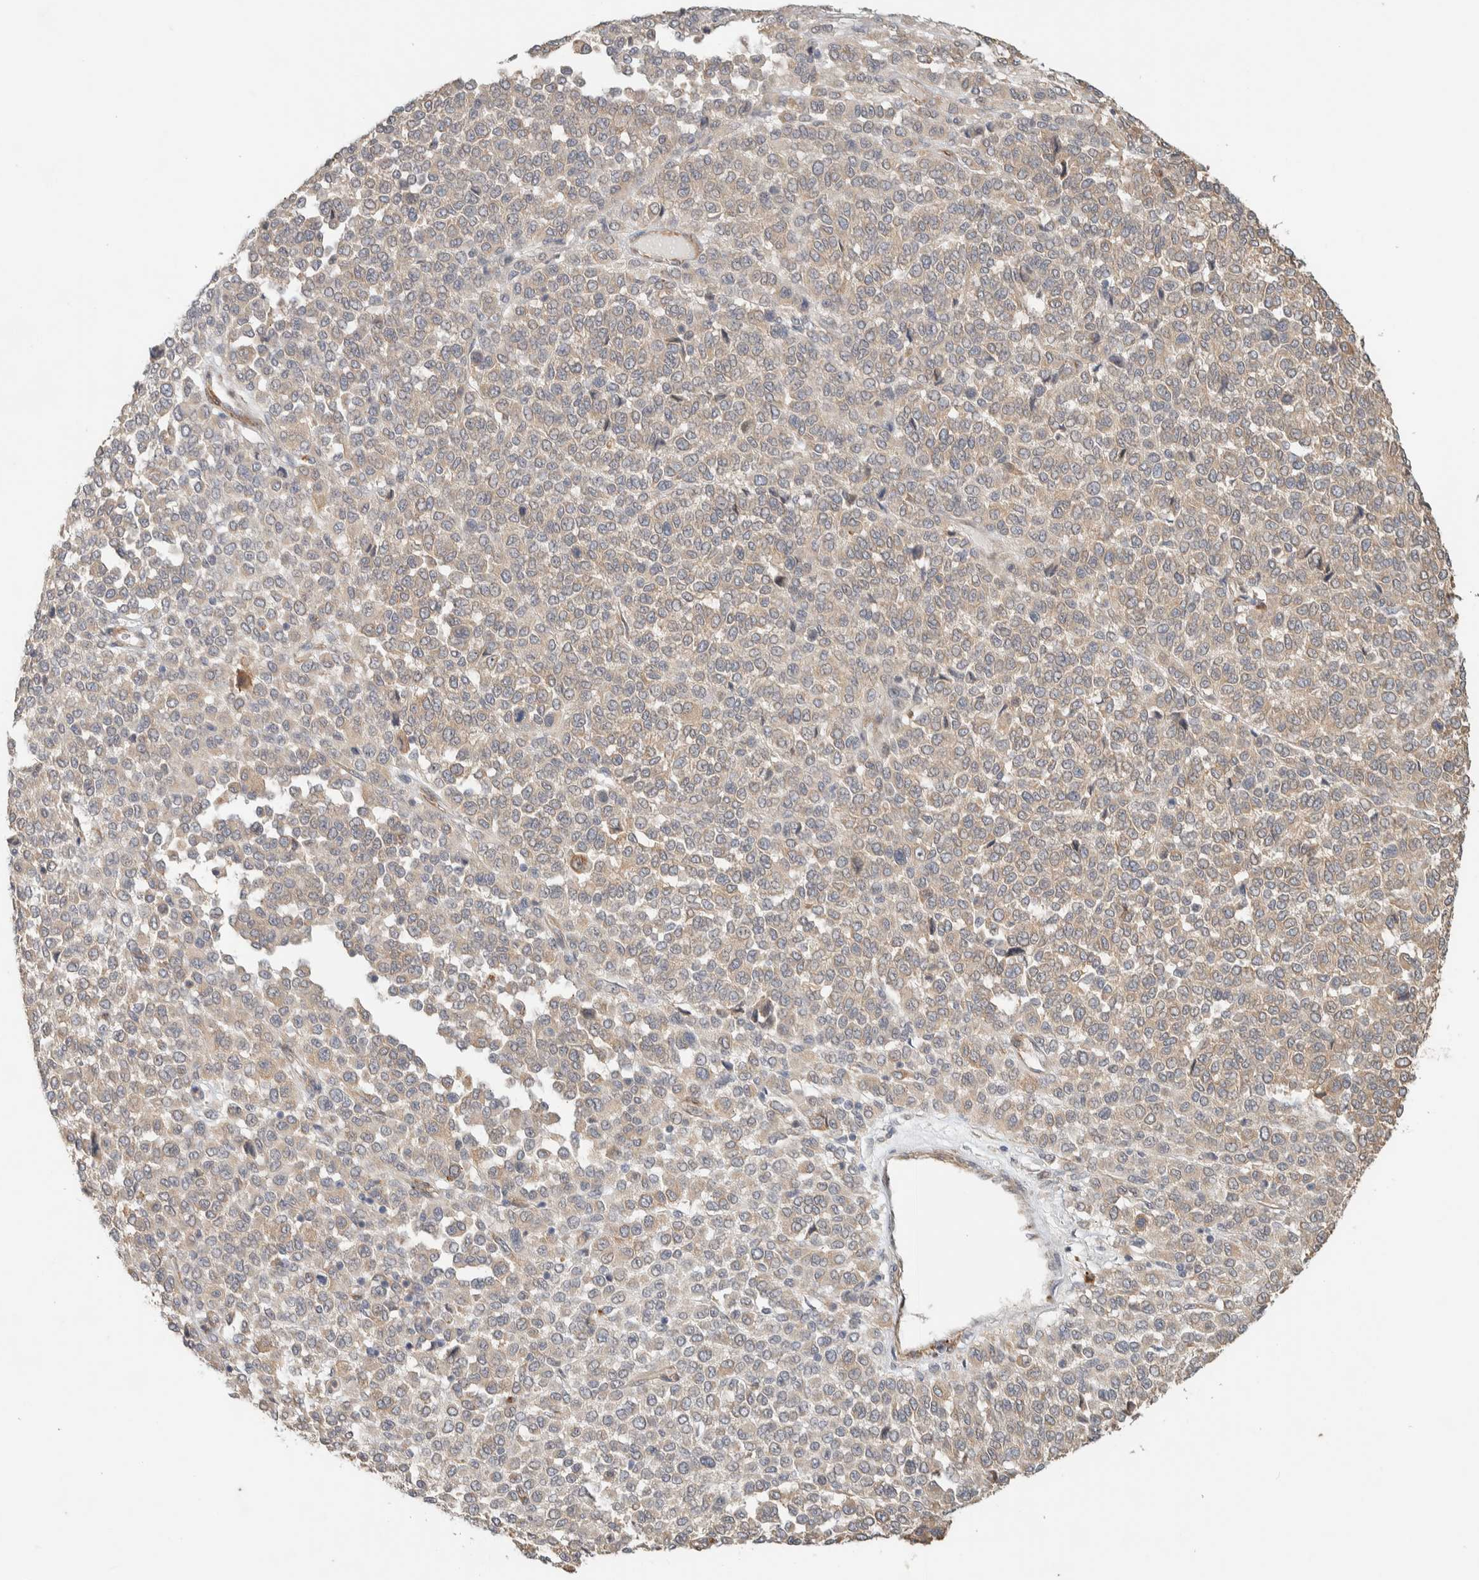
{"staining": {"intensity": "negative", "quantity": "none", "location": "none"}, "tissue": "melanoma", "cell_type": "Tumor cells", "image_type": "cancer", "snomed": [{"axis": "morphology", "description": "Malignant melanoma, Metastatic site"}, {"axis": "topography", "description": "Pancreas"}], "caption": "Immunohistochemistry (IHC) of human melanoma displays no expression in tumor cells.", "gene": "KLHL40", "patient": {"sex": "female", "age": 30}}